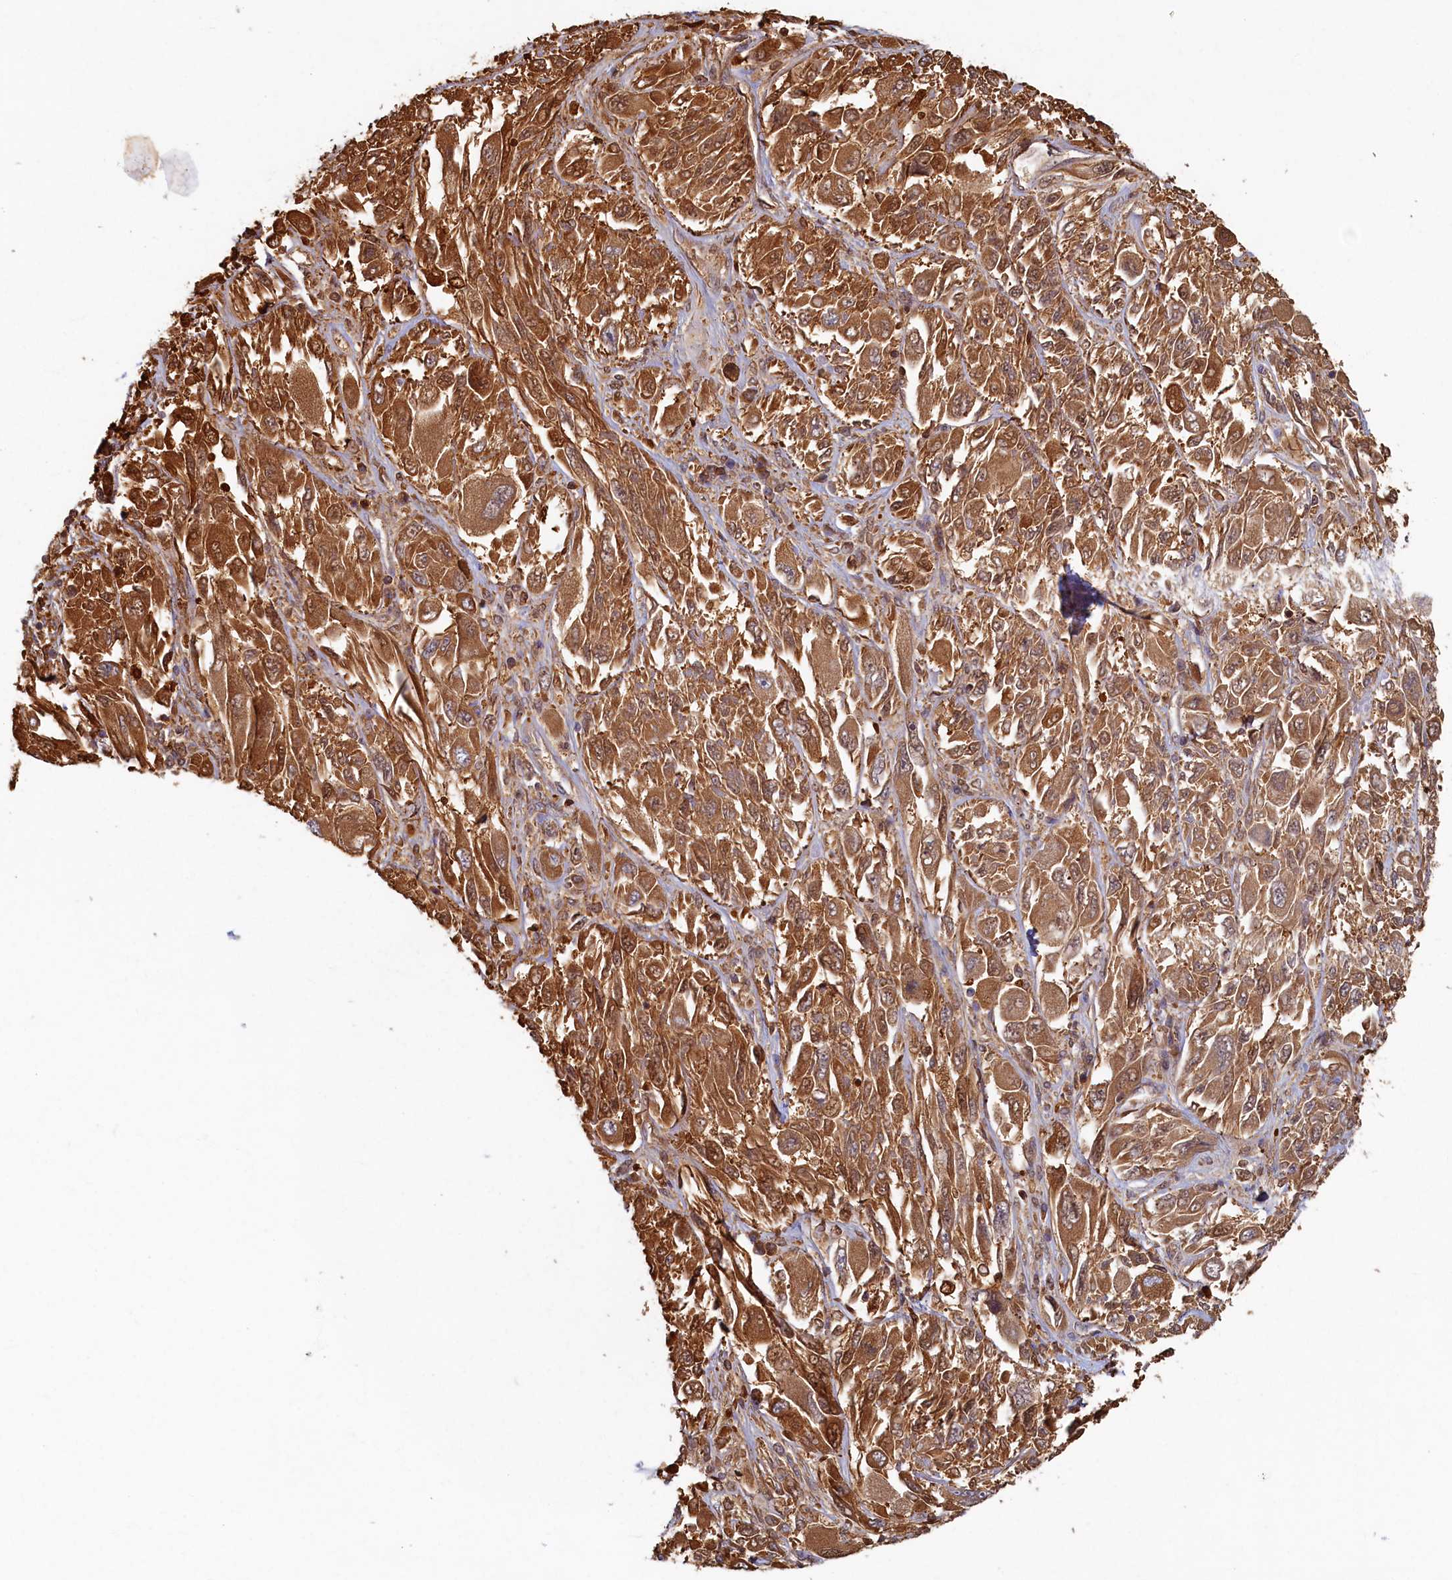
{"staining": {"intensity": "strong", "quantity": ">75%", "location": "cytoplasmic/membranous"}, "tissue": "melanoma", "cell_type": "Tumor cells", "image_type": "cancer", "snomed": [{"axis": "morphology", "description": "Malignant melanoma, NOS"}, {"axis": "topography", "description": "Skin"}], "caption": "Approximately >75% of tumor cells in melanoma reveal strong cytoplasmic/membranous protein expression as visualized by brown immunohistochemical staining.", "gene": "TIMM8B", "patient": {"sex": "female", "age": 91}}